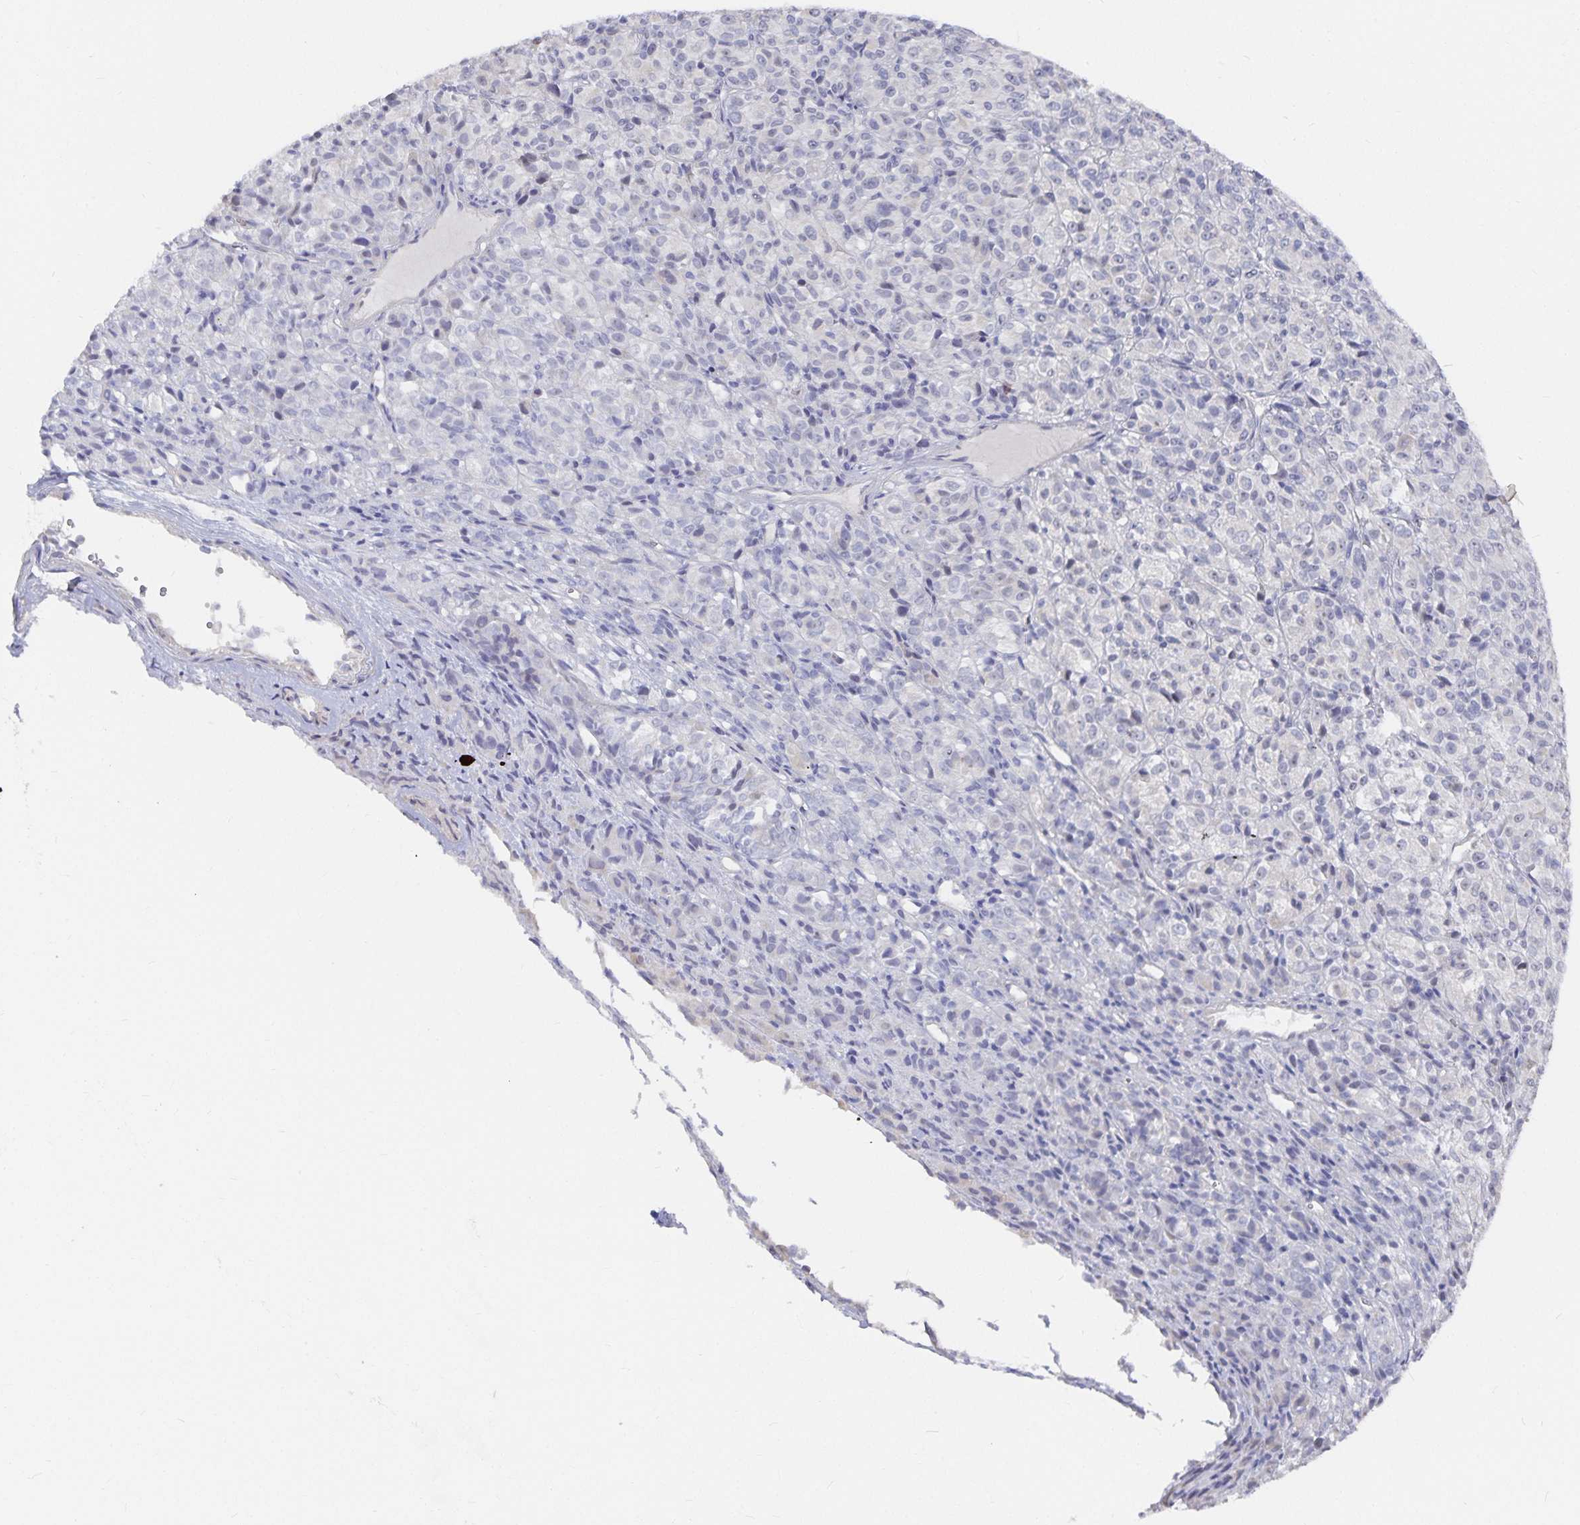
{"staining": {"intensity": "negative", "quantity": "none", "location": "none"}, "tissue": "melanoma", "cell_type": "Tumor cells", "image_type": "cancer", "snomed": [{"axis": "morphology", "description": "Malignant melanoma, Metastatic site"}, {"axis": "topography", "description": "Brain"}], "caption": "Tumor cells are negative for brown protein staining in malignant melanoma (metastatic site).", "gene": "DNAH9", "patient": {"sex": "female", "age": 56}}